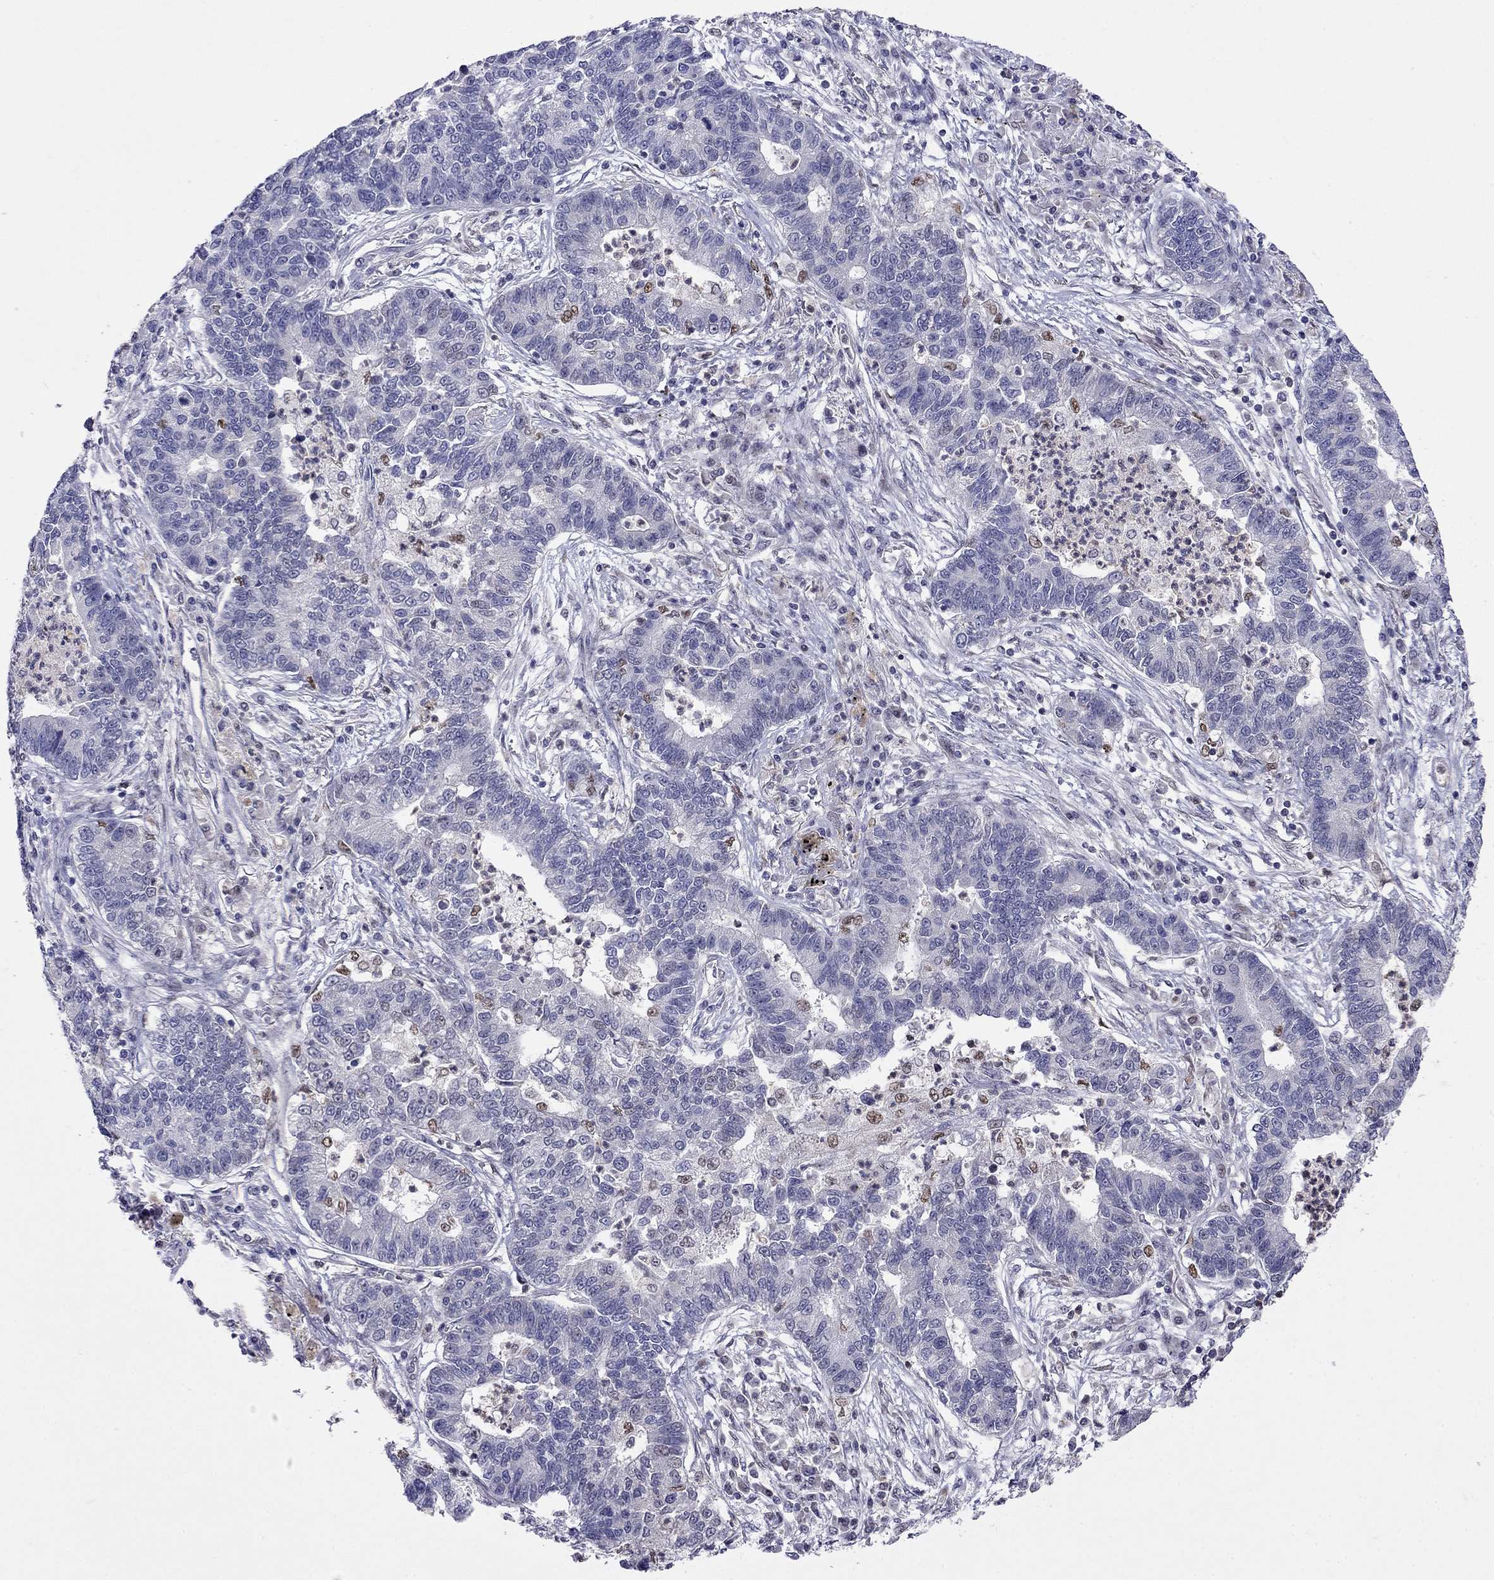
{"staining": {"intensity": "negative", "quantity": "none", "location": "none"}, "tissue": "lung cancer", "cell_type": "Tumor cells", "image_type": "cancer", "snomed": [{"axis": "morphology", "description": "Adenocarcinoma, NOS"}, {"axis": "topography", "description": "Lung"}], "caption": "Human lung cancer (adenocarcinoma) stained for a protein using immunohistochemistry demonstrates no expression in tumor cells.", "gene": "LRRC39", "patient": {"sex": "female", "age": 57}}